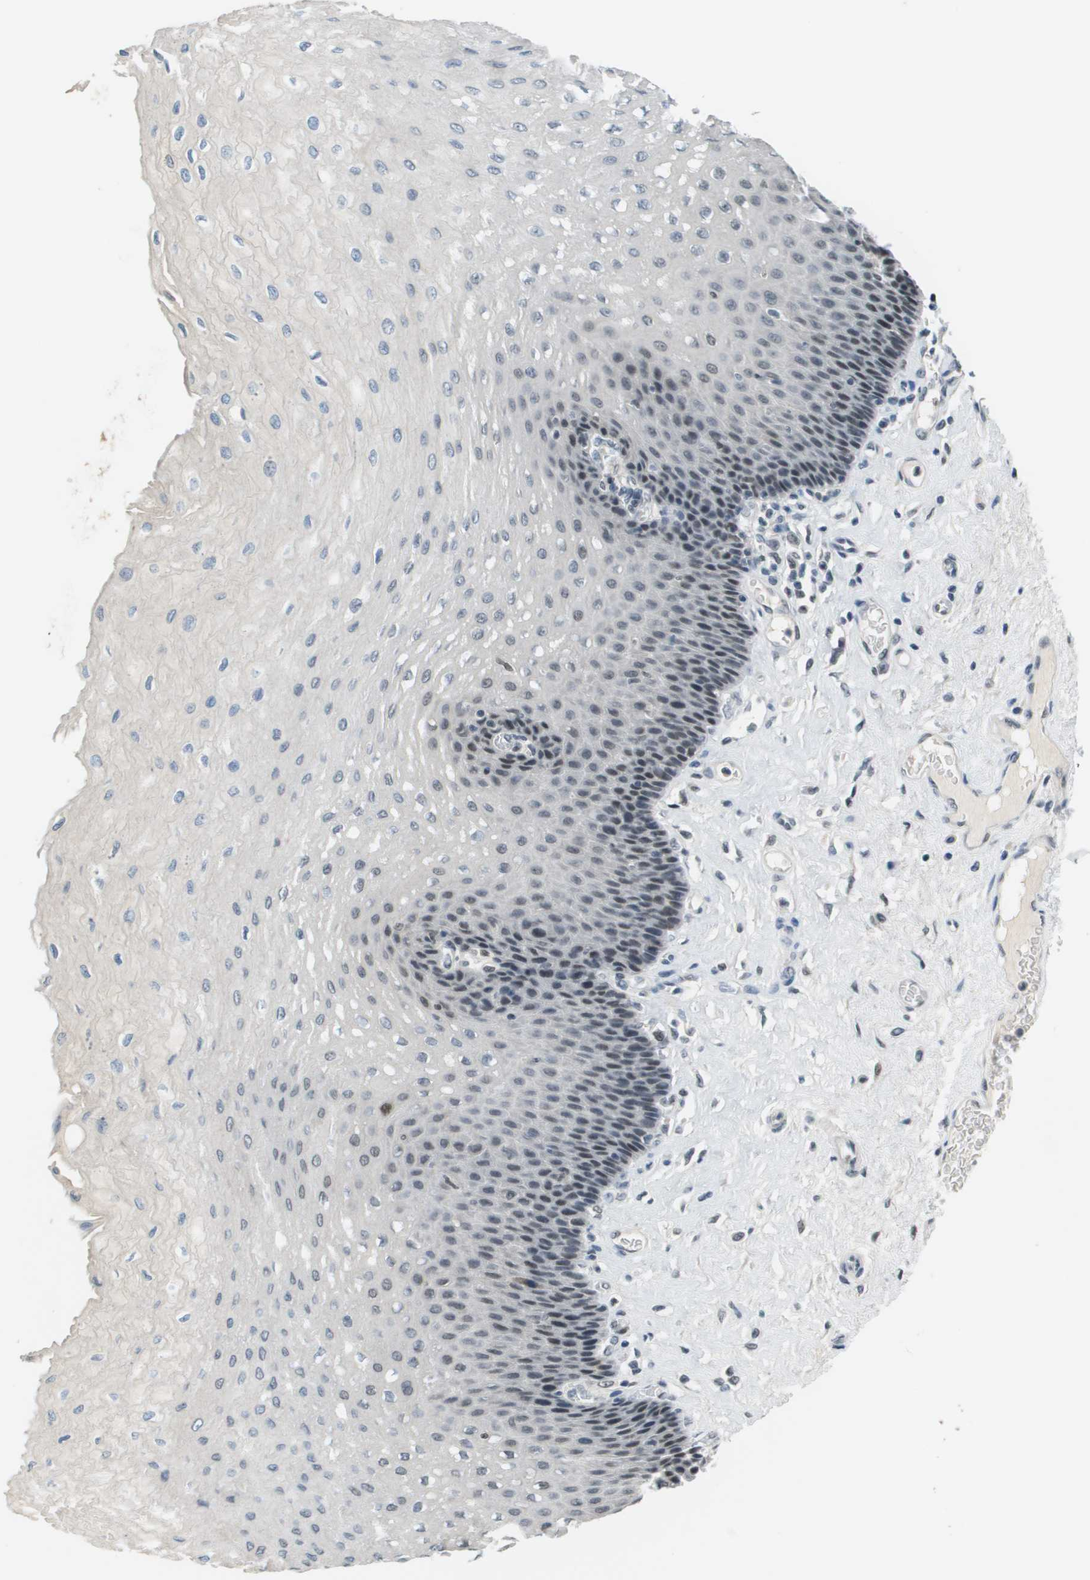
{"staining": {"intensity": "moderate", "quantity": "<25%", "location": "nuclear"}, "tissue": "esophagus", "cell_type": "Squamous epithelial cells", "image_type": "normal", "snomed": [{"axis": "morphology", "description": "Normal tissue, NOS"}, {"axis": "topography", "description": "Esophagus"}], "caption": "A histopathology image of human esophagus stained for a protein exhibits moderate nuclear brown staining in squamous epithelial cells. The protein is stained brown, and the nuclei are stained in blue (DAB IHC with brightfield microscopy, high magnification).", "gene": "CBX5", "patient": {"sex": "female", "age": 72}}